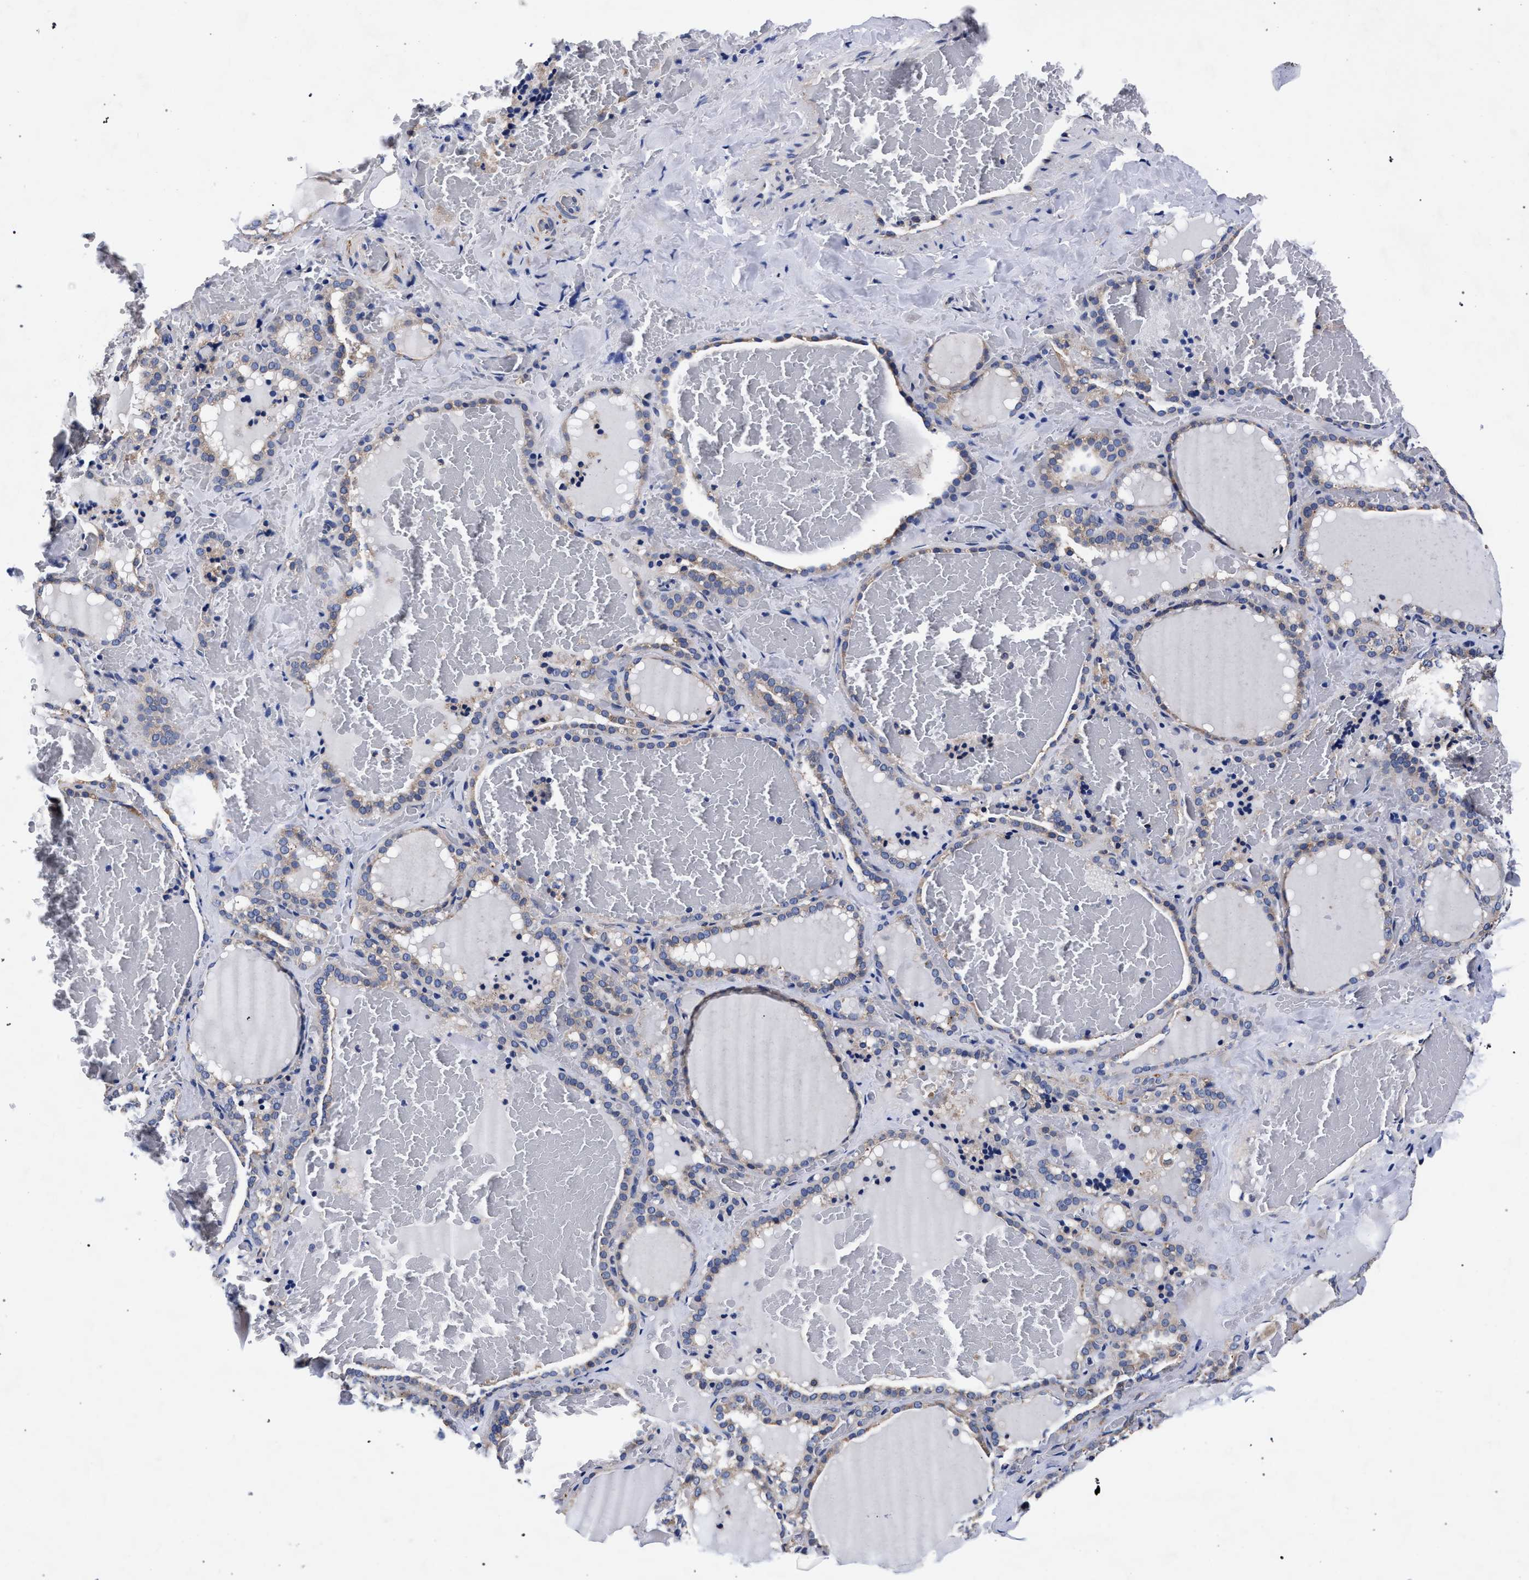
{"staining": {"intensity": "weak", "quantity": "25%-75%", "location": "cytoplasmic/membranous"}, "tissue": "thyroid gland", "cell_type": "Glandular cells", "image_type": "normal", "snomed": [{"axis": "morphology", "description": "Normal tissue, NOS"}, {"axis": "topography", "description": "Thyroid gland"}], "caption": "Unremarkable thyroid gland exhibits weak cytoplasmic/membranous staining in approximately 25%-75% of glandular cells (DAB IHC with brightfield microscopy, high magnification)..", "gene": "CFAP95", "patient": {"sex": "female", "age": 22}}